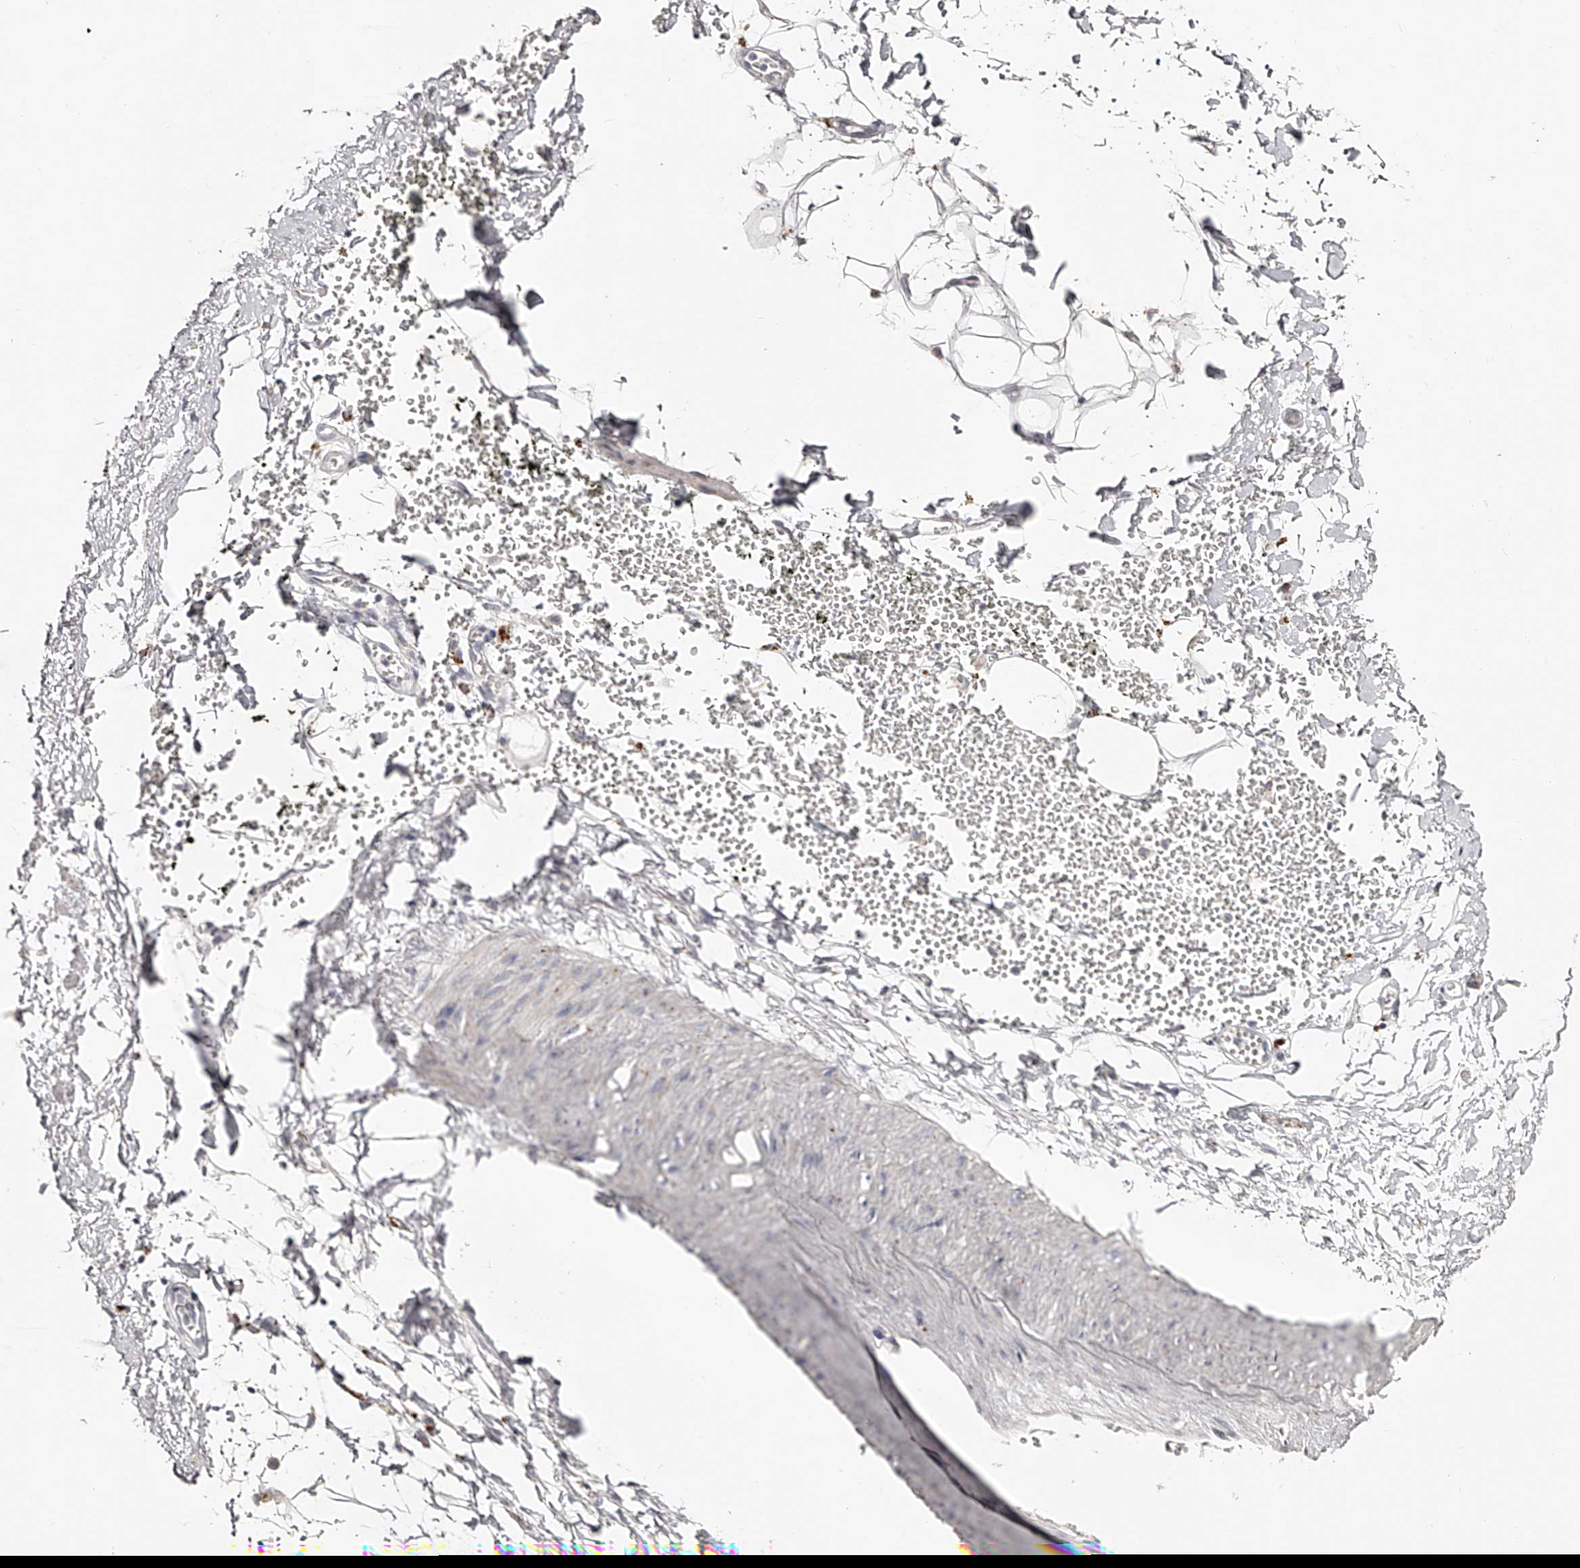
{"staining": {"intensity": "weak", "quantity": "25%-75%", "location": "cytoplasmic/membranous"}, "tissue": "adipose tissue", "cell_type": "Adipocytes", "image_type": "normal", "snomed": [{"axis": "morphology", "description": "Normal tissue, NOS"}, {"axis": "morphology", "description": "Adenocarcinoma, NOS"}, {"axis": "topography", "description": "Pancreas"}, {"axis": "topography", "description": "Peripheral nerve tissue"}], "caption": "High-power microscopy captured an IHC photomicrograph of benign adipose tissue, revealing weak cytoplasmic/membranous positivity in approximately 25%-75% of adipocytes. The protein is shown in brown color, while the nuclei are stained blue.", "gene": "SLC35D3", "patient": {"sex": "male", "age": 59}}